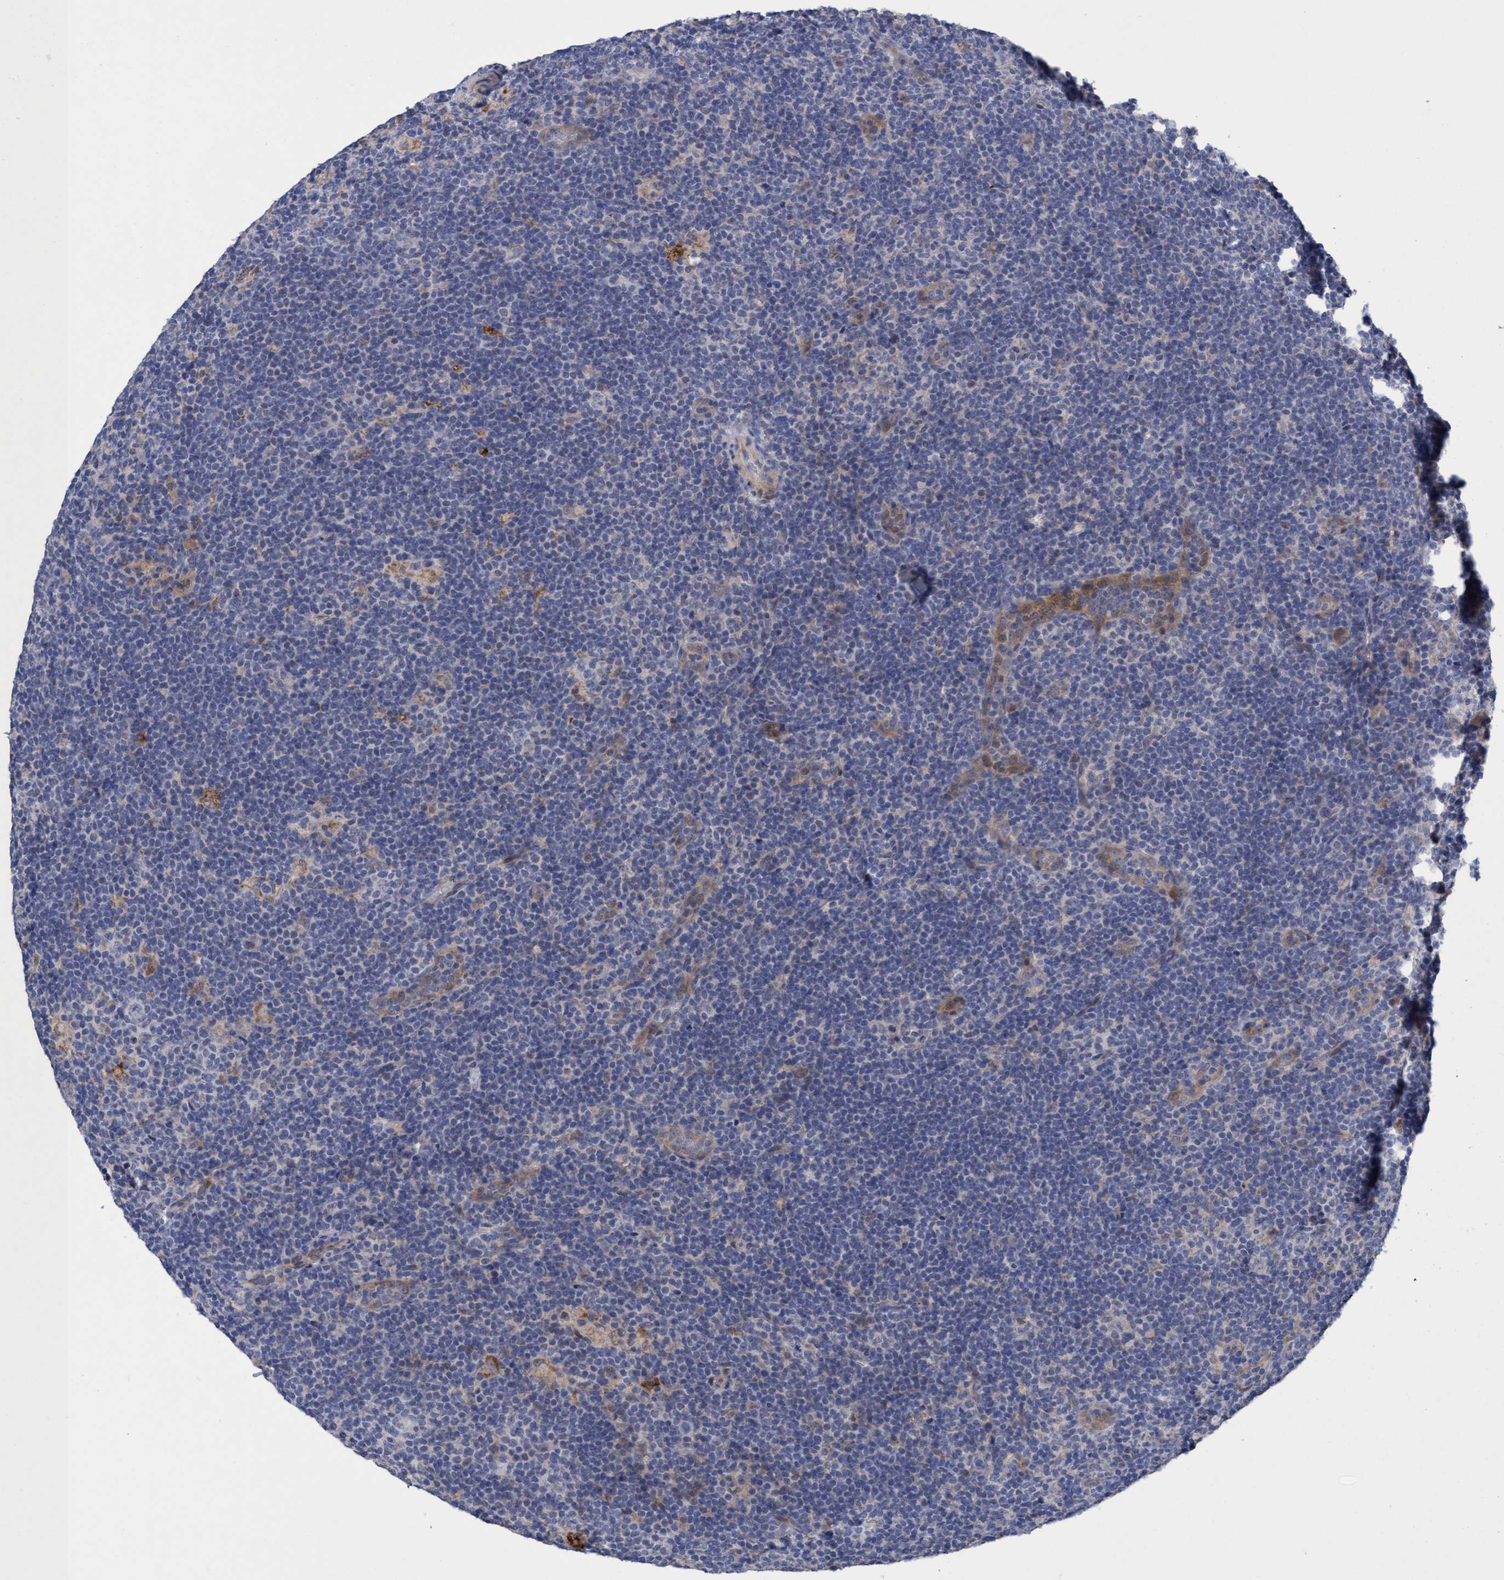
{"staining": {"intensity": "negative", "quantity": "none", "location": "none"}, "tissue": "lymphoma", "cell_type": "Tumor cells", "image_type": "cancer", "snomed": [{"axis": "morphology", "description": "Hodgkin's disease, NOS"}, {"axis": "topography", "description": "Lymph node"}], "caption": "An immunohistochemistry (IHC) histopathology image of Hodgkin's disease is shown. There is no staining in tumor cells of Hodgkin's disease. Nuclei are stained in blue.", "gene": "SEMA4D", "patient": {"sex": "female", "age": 57}}